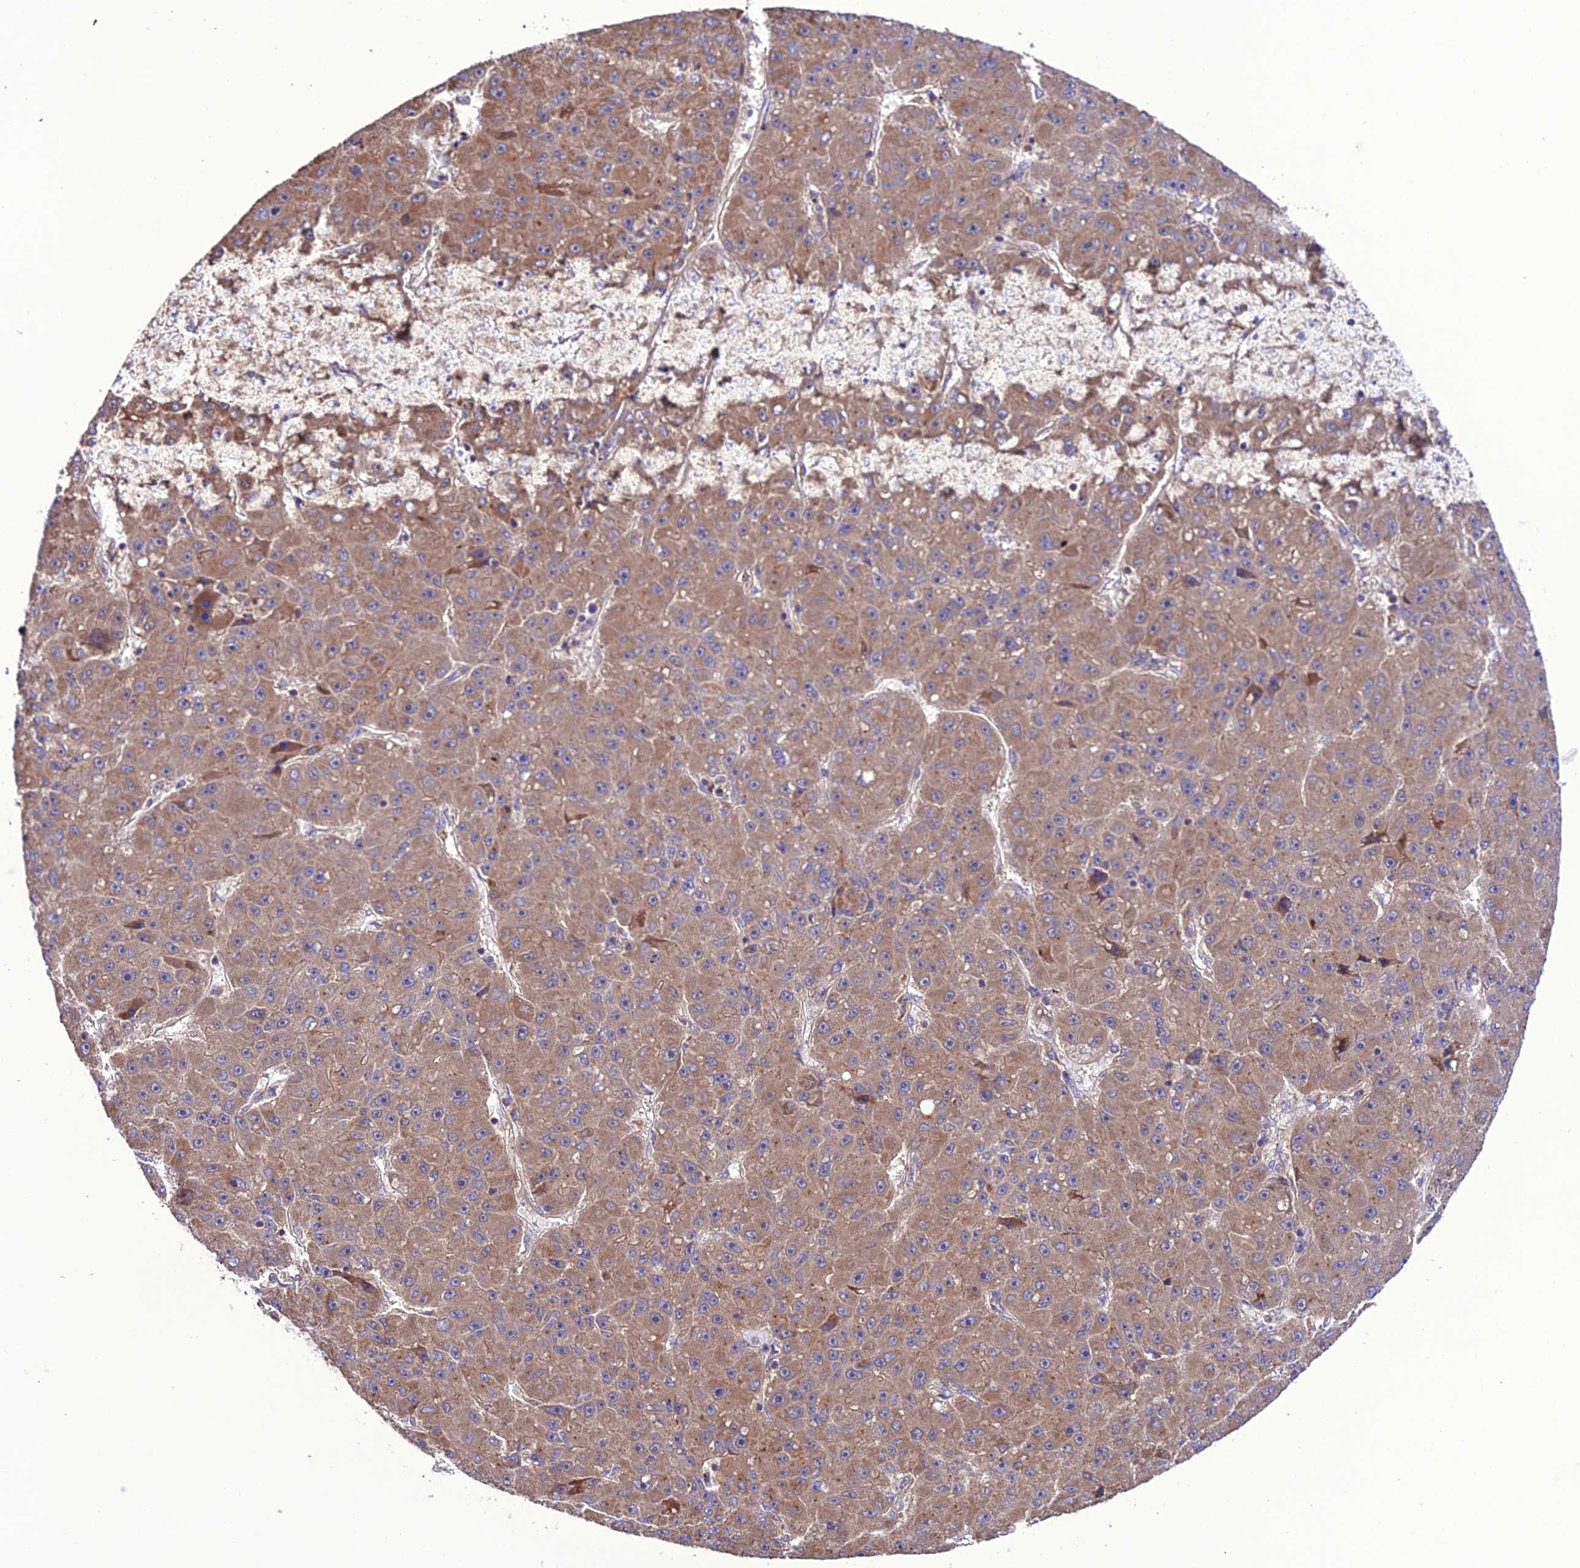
{"staining": {"intensity": "weak", "quantity": ">75%", "location": "cytoplasmic/membranous"}, "tissue": "liver cancer", "cell_type": "Tumor cells", "image_type": "cancer", "snomed": [{"axis": "morphology", "description": "Carcinoma, Hepatocellular, NOS"}, {"axis": "topography", "description": "Liver"}], "caption": "DAB (3,3'-diaminobenzidine) immunohistochemical staining of human liver cancer (hepatocellular carcinoma) demonstrates weak cytoplasmic/membranous protein expression in about >75% of tumor cells.", "gene": "PPIL3", "patient": {"sex": "male", "age": 67}}